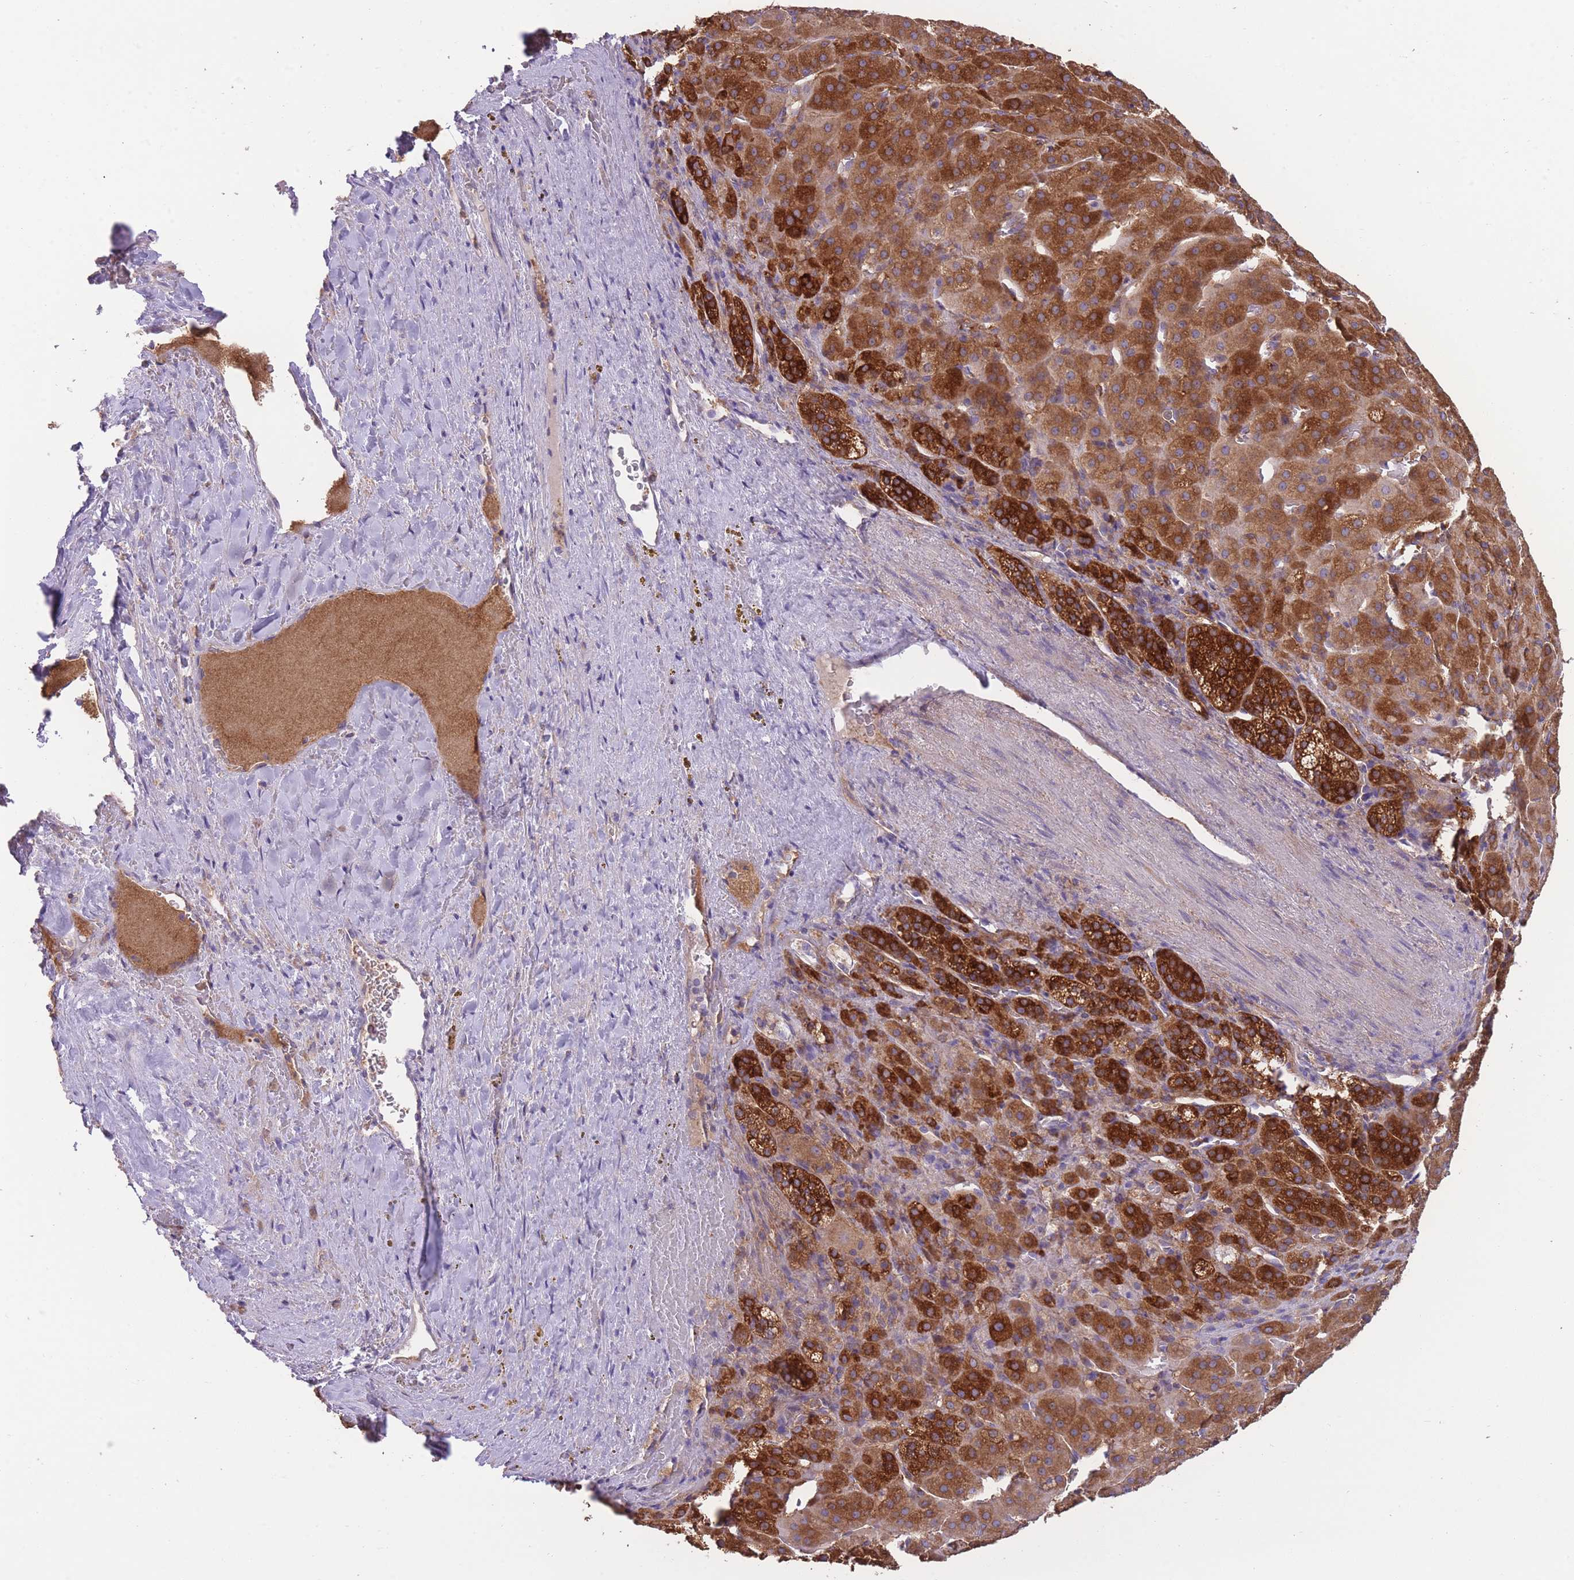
{"staining": {"intensity": "strong", "quantity": ">75%", "location": "cytoplasmic/membranous"}, "tissue": "adrenal gland", "cell_type": "Glandular cells", "image_type": "normal", "snomed": [{"axis": "morphology", "description": "Normal tissue, NOS"}, {"axis": "topography", "description": "Adrenal gland"}], "caption": "Immunohistochemical staining of benign human adrenal gland demonstrates >75% levels of strong cytoplasmic/membranous protein expression in about >75% of glandular cells.", "gene": "PRKAR1A", "patient": {"sex": "female", "age": 41}}